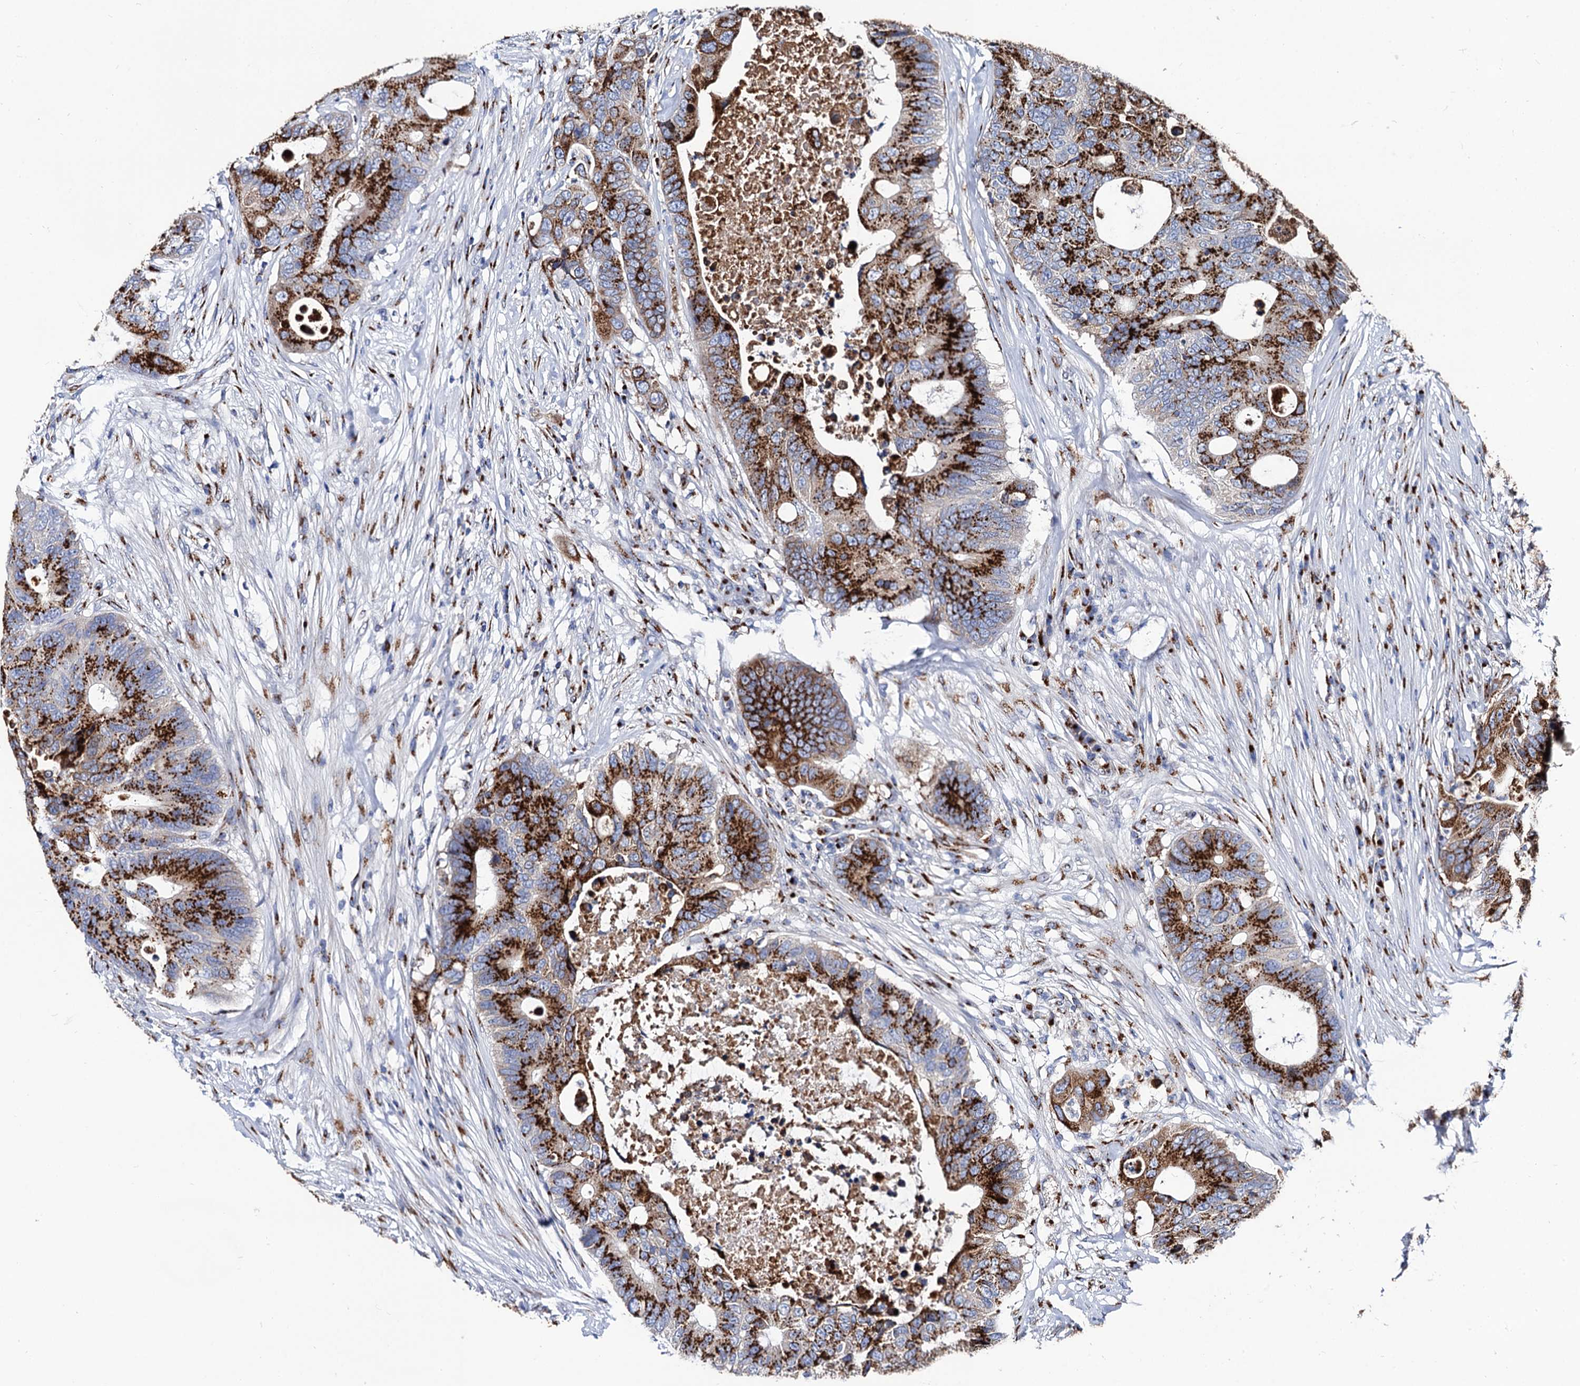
{"staining": {"intensity": "strong", "quantity": ">75%", "location": "cytoplasmic/membranous"}, "tissue": "colorectal cancer", "cell_type": "Tumor cells", "image_type": "cancer", "snomed": [{"axis": "morphology", "description": "Adenocarcinoma, NOS"}, {"axis": "topography", "description": "Colon"}], "caption": "Immunohistochemical staining of human colorectal adenocarcinoma reveals high levels of strong cytoplasmic/membranous protein expression in about >75% of tumor cells.", "gene": "TM9SF3", "patient": {"sex": "male", "age": 71}}